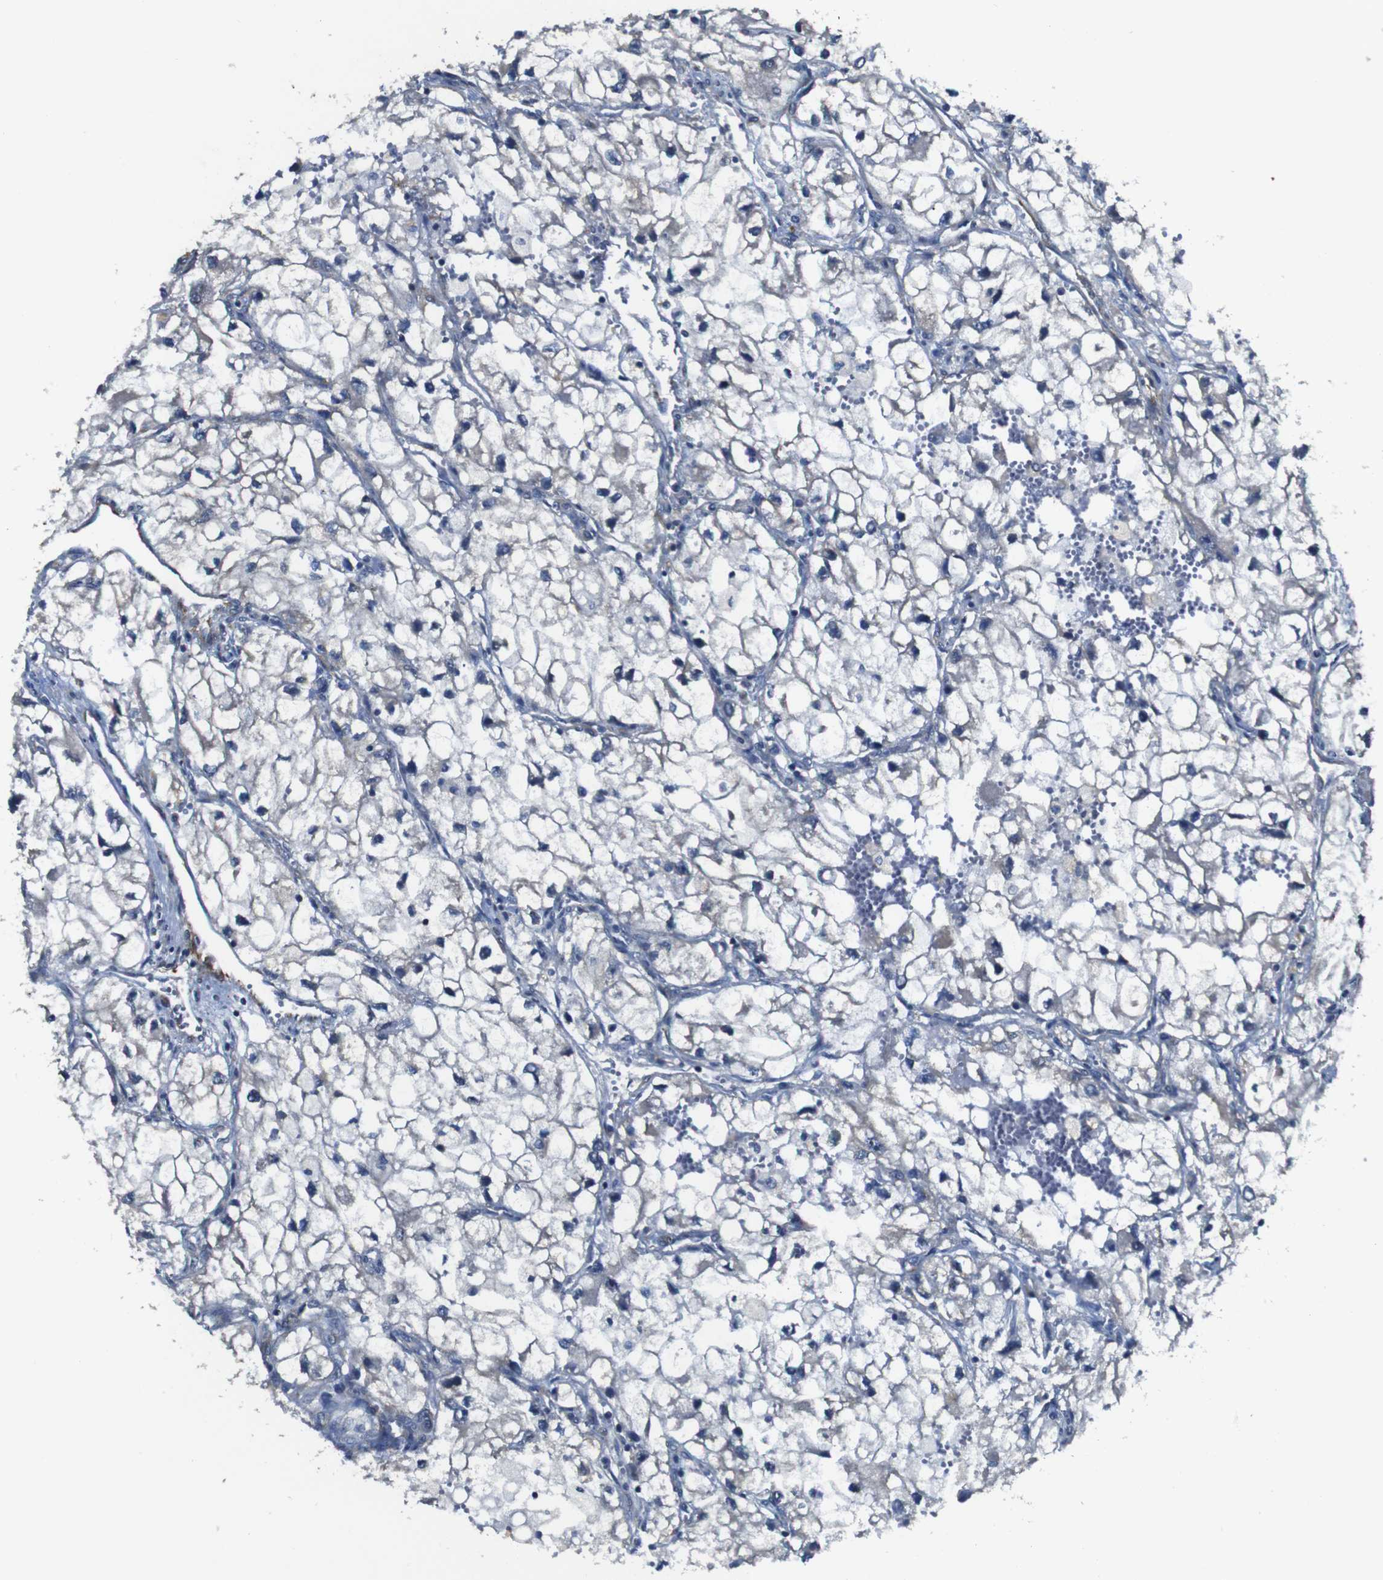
{"staining": {"intensity": "negative", "quantity": "none", "location": "none"}, "tissue": "renal cancer", "cell_type": "Tumor cells", "image_type": "cancer", "snomed": [{"axis": "morphology", "description": "Adenocarcinoma, NOS"}, {"axis": "topography", "description": "Kidney"}], "caption": "Tumor cells are negative for protein expression in human adenocarcinoma (renal).", "gene": "GGT7", "patient": {"sex": "female", "age": 70}}